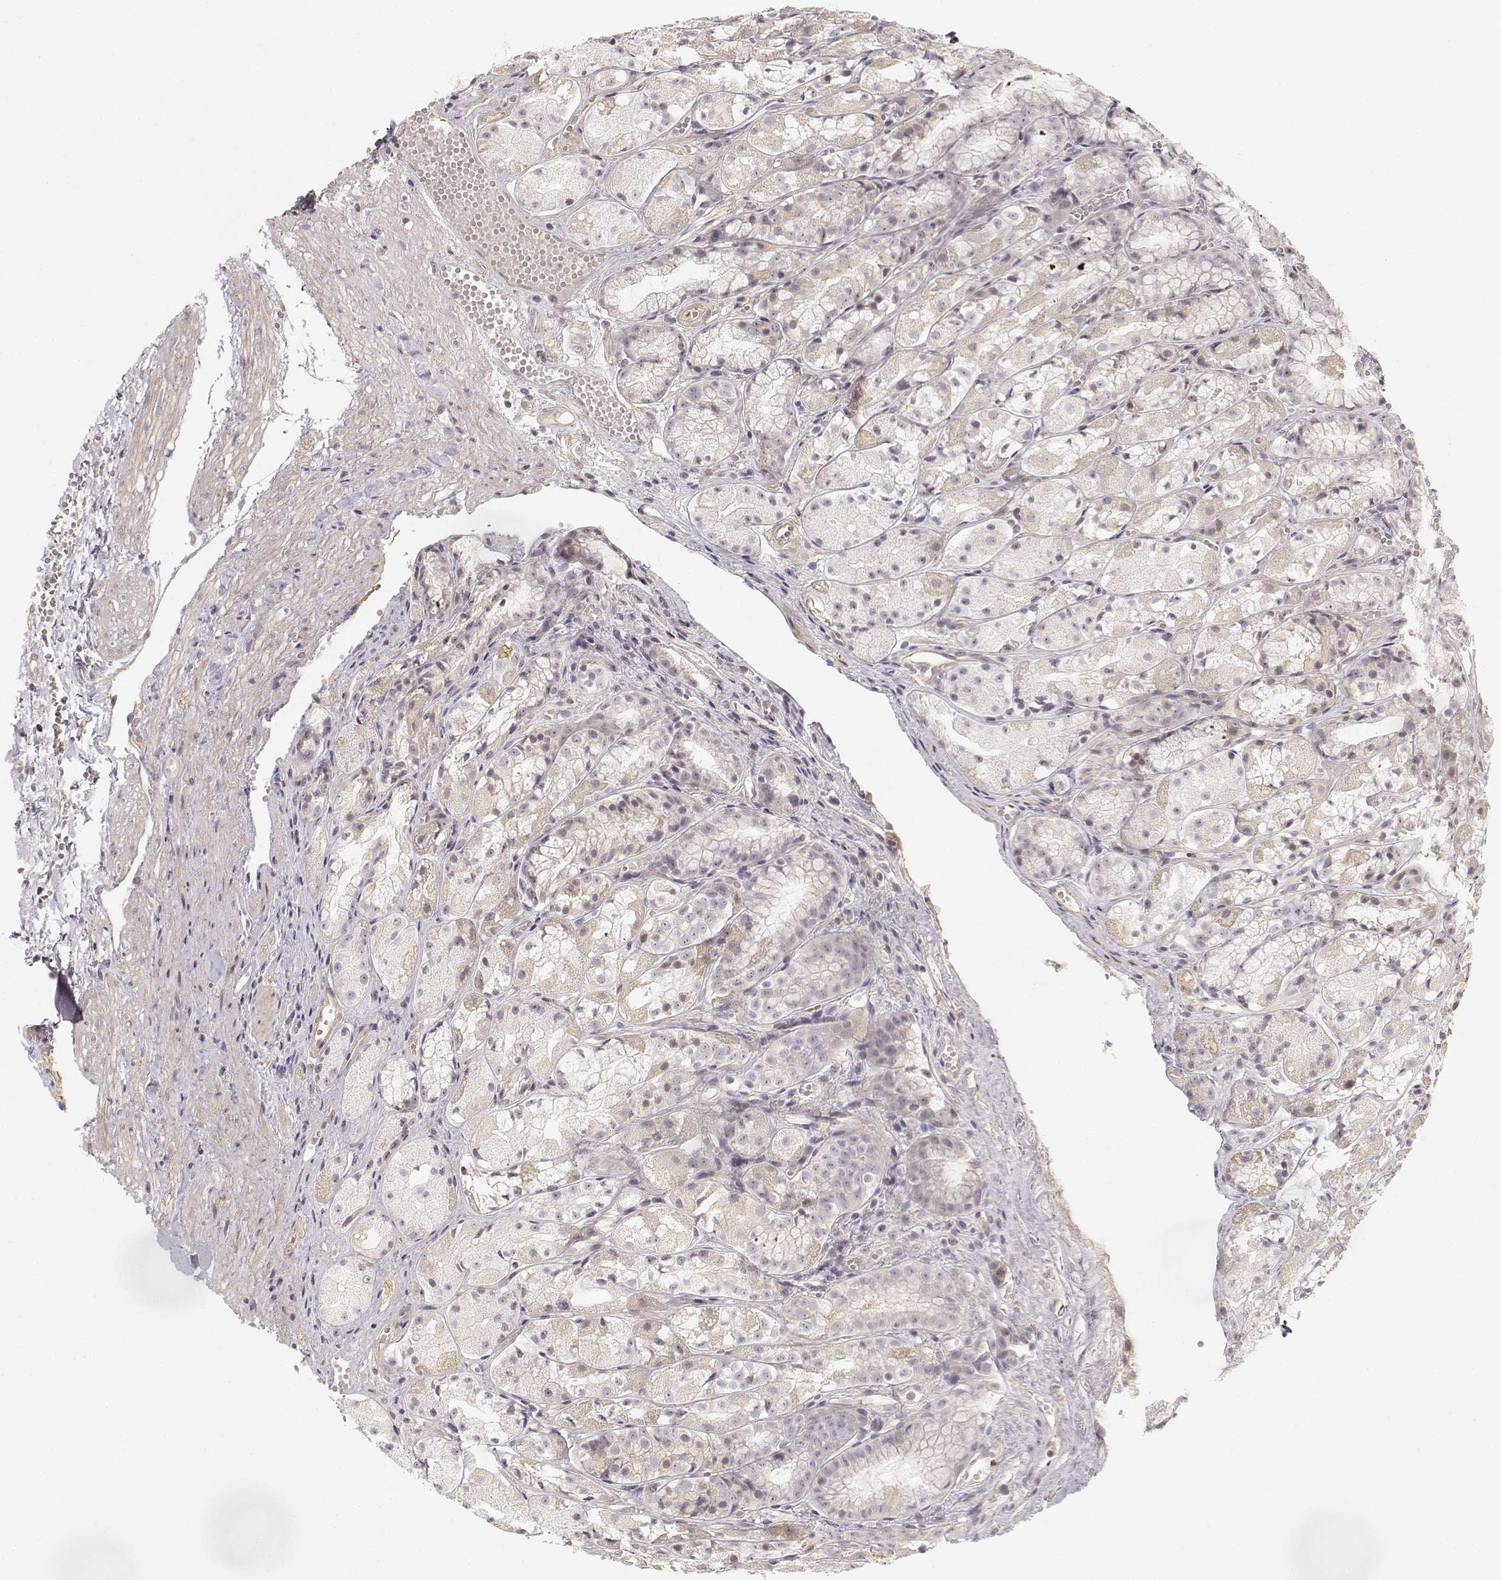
{"staining": {"intensity": "weak", "quantity": "<25%", "location": "cytoplasmic/membranous"}, "tissue": "stomach", "cell_type": "Glandular cells", "image_type": "normal", "snomed": [{"axis": "morphology", "description": "Normal tissue, NOS"}, {"axis": "topography", "description": "Stomach"}], "caption": "Micrograph shows no protein expression in glandular cells of normal stomach. Nuclei are stained in blue.", "gene": "MED12L", "patient": {"sex": "male", "age": 70}}